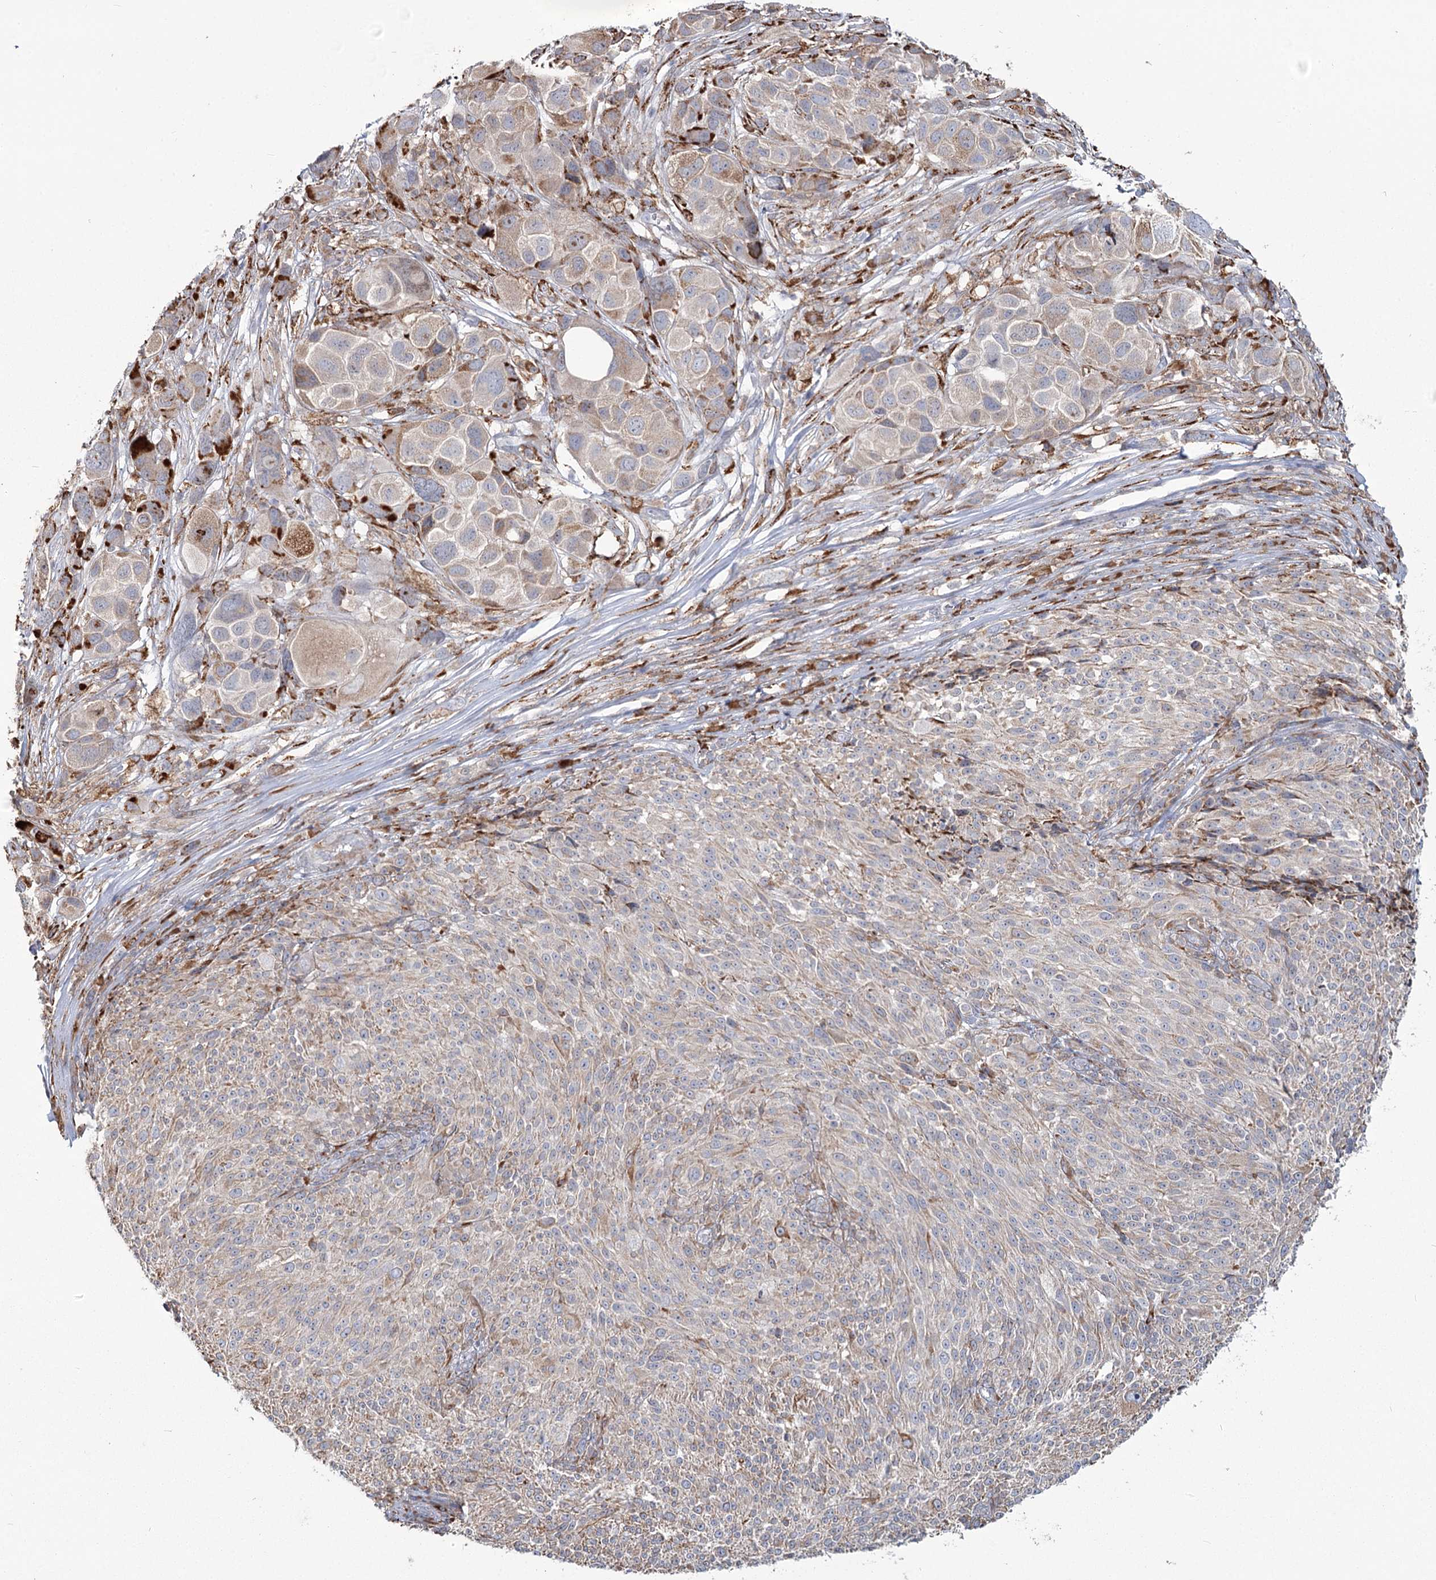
{"staining": {"intensity": "moderate", "quantity": "<25%", "location": "cytoplasmic/membranous"}, "tissue": "melanoma", "cell_type": "Tumor cells", "image_type": "cancer", "snomed": [{"axis": "morphology", "description": "Malignant melanoma, NOS"}, {"axis": "topography", "description": "Skin of trunk"}], "caption": "Melanoma stained with a brown dye reveals moderate cytoplasmic/membranous positive positivity in about <25% of tumor cells.", "gene": "ZCCHC9", "patient": {"sex": "male", "age": 71}}